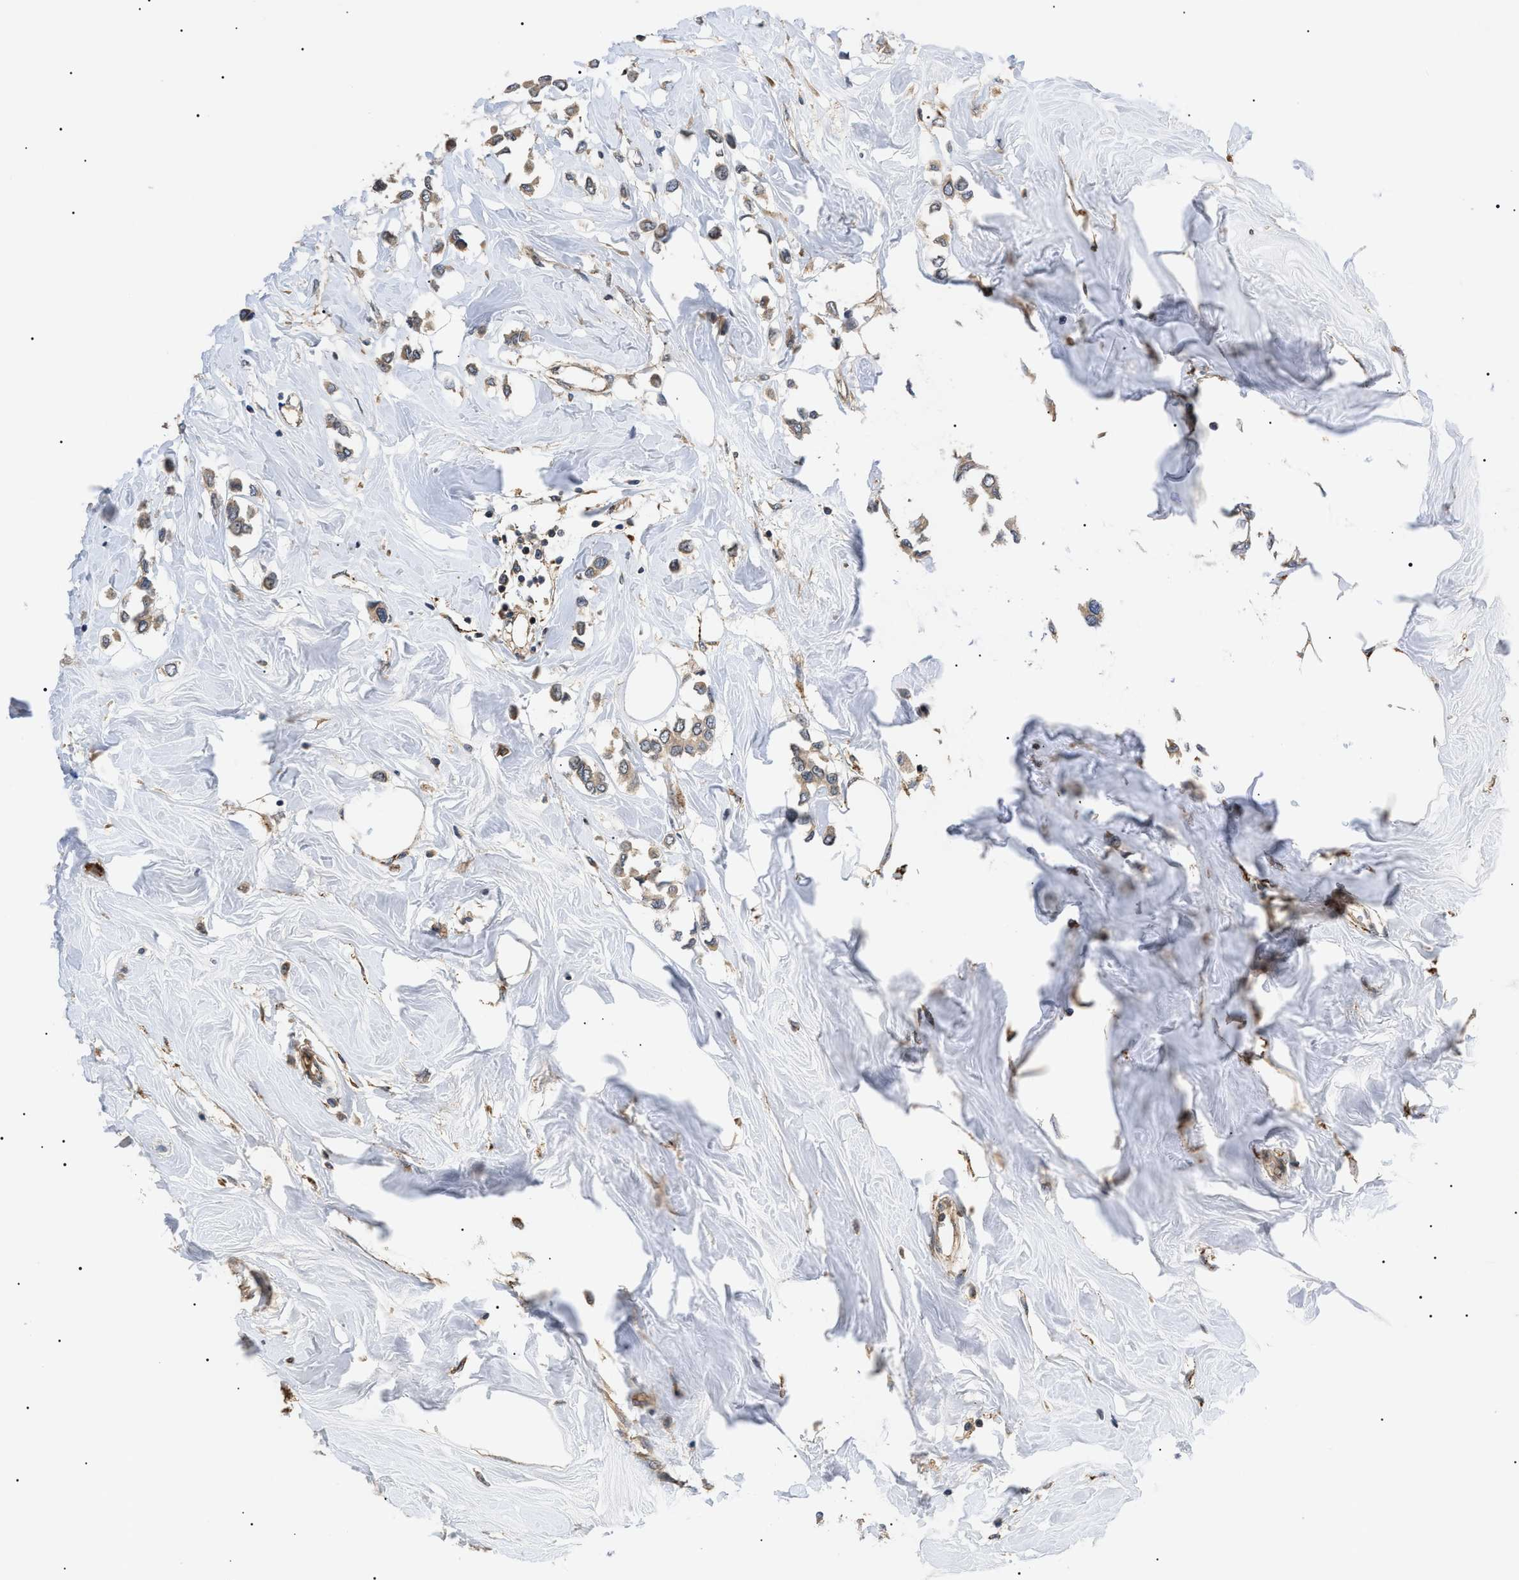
{"staining": {"intensity": "moderate", "quantity": ">75%", "location": "cytoplasmic/membranous"}, "tissue": "breast cancer", "cell_type": "Tumor cells", "image_type": "cancer", "snomed": [{"axis": "morphology", "description": "Lobular carcinoma"}, {"axis": "topography", "description": "Breast"}], "caption": "A brown stain highlights moderate cytoplasmic/membranous staining of a protein in human breast cancer tumor cells. (DAB (3,3'-diaminobenzidine) = brown stain, brightfield microscopy at high magnification).", "gene": "ASTL", "patient": {"sex": "female", "age": 51}}